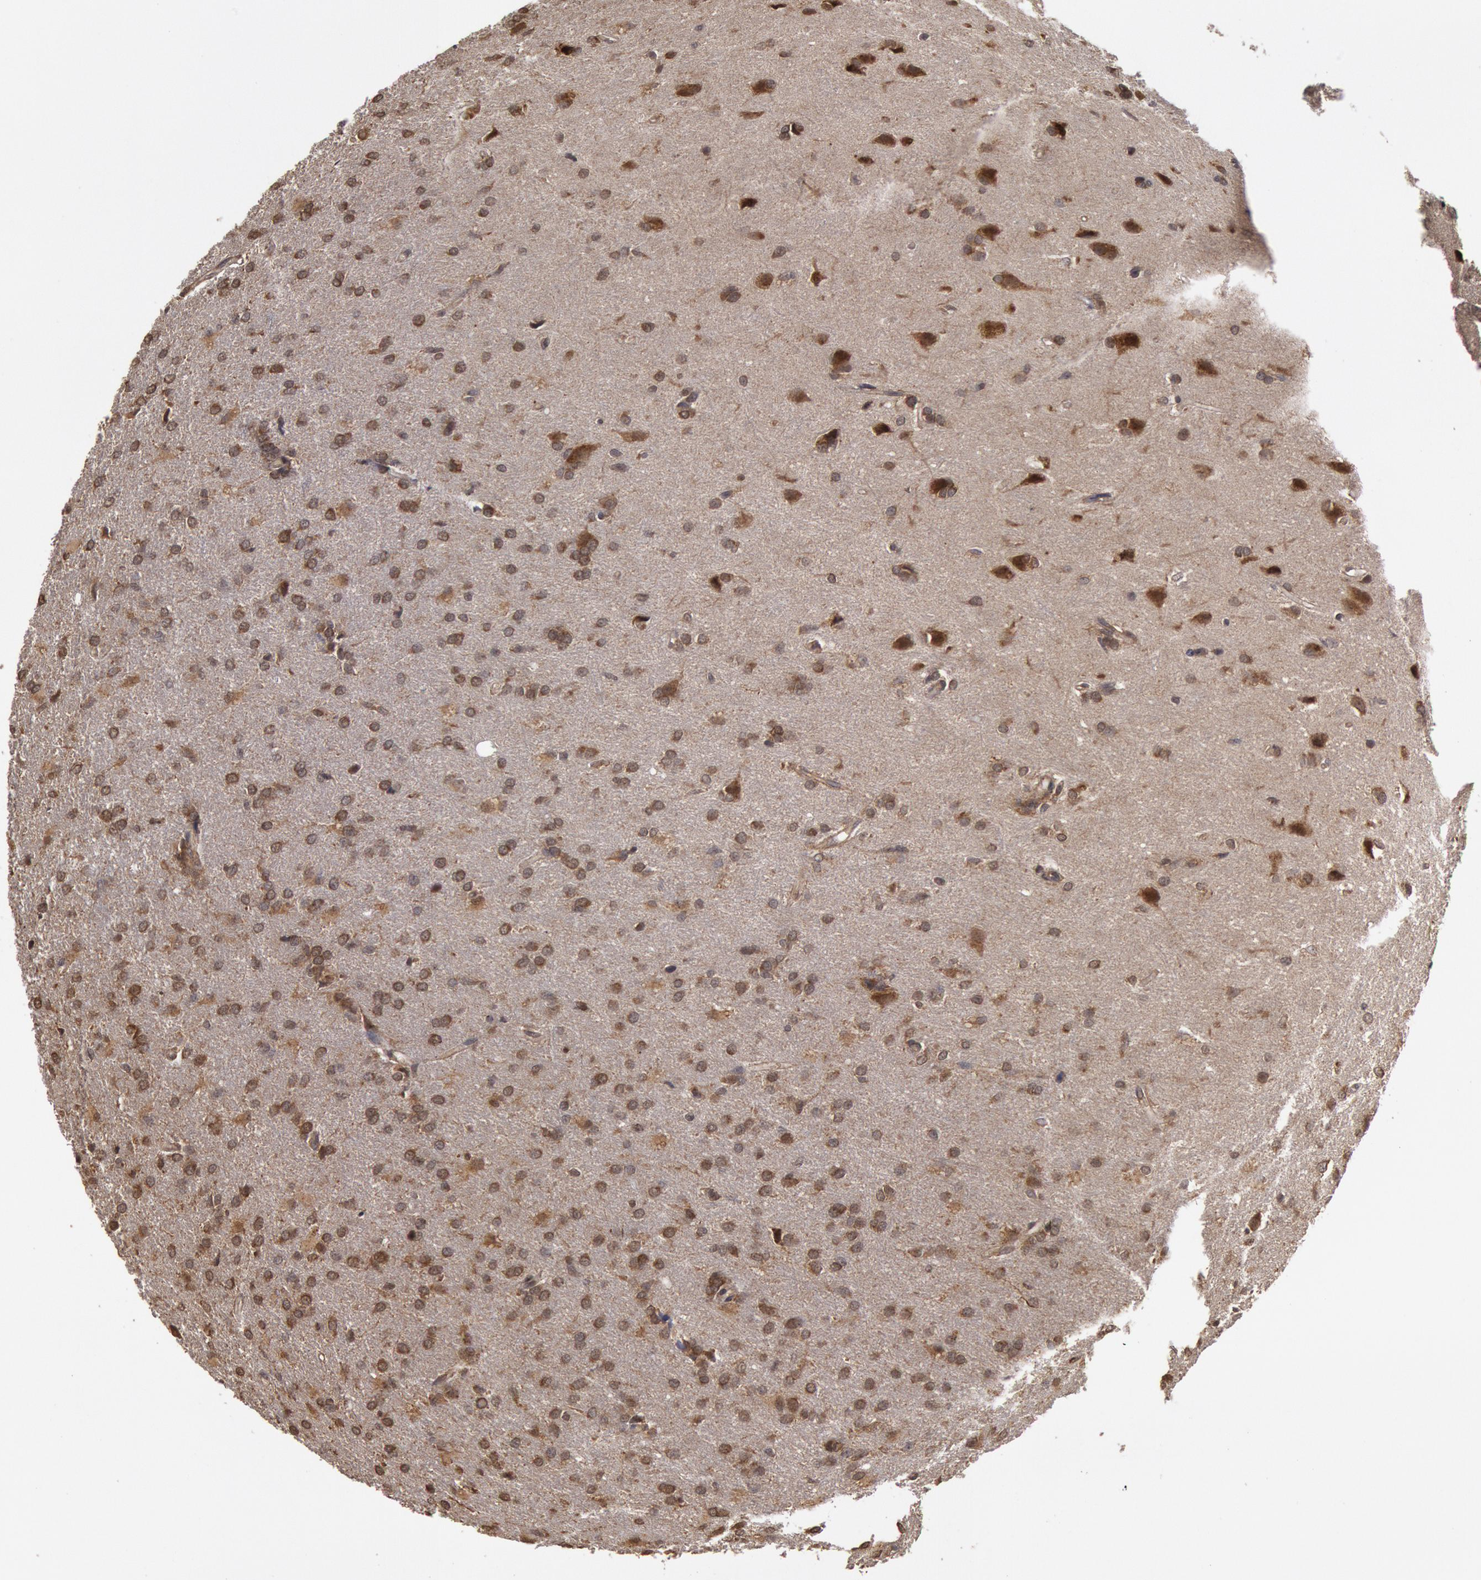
{"staining": {"intensity": "moderate", "quantity": "25%-75%", "location": "cytoplasmic/membranous"}, "tissue": "glioma", "cell_type": "Tumor cells", "image_type": "cancer", "snomed": [{"axis": "morphology", "description": "Glioma, malignant, High grade"}, {"axis": "topography", "description": "Brain"}], "caption": "High-grade glioma (malignant) stained with a protein marker exhibits moderate staining in tumor cells.", "gene": "USP14", "patient": {"sex": "male", "age": 68}}